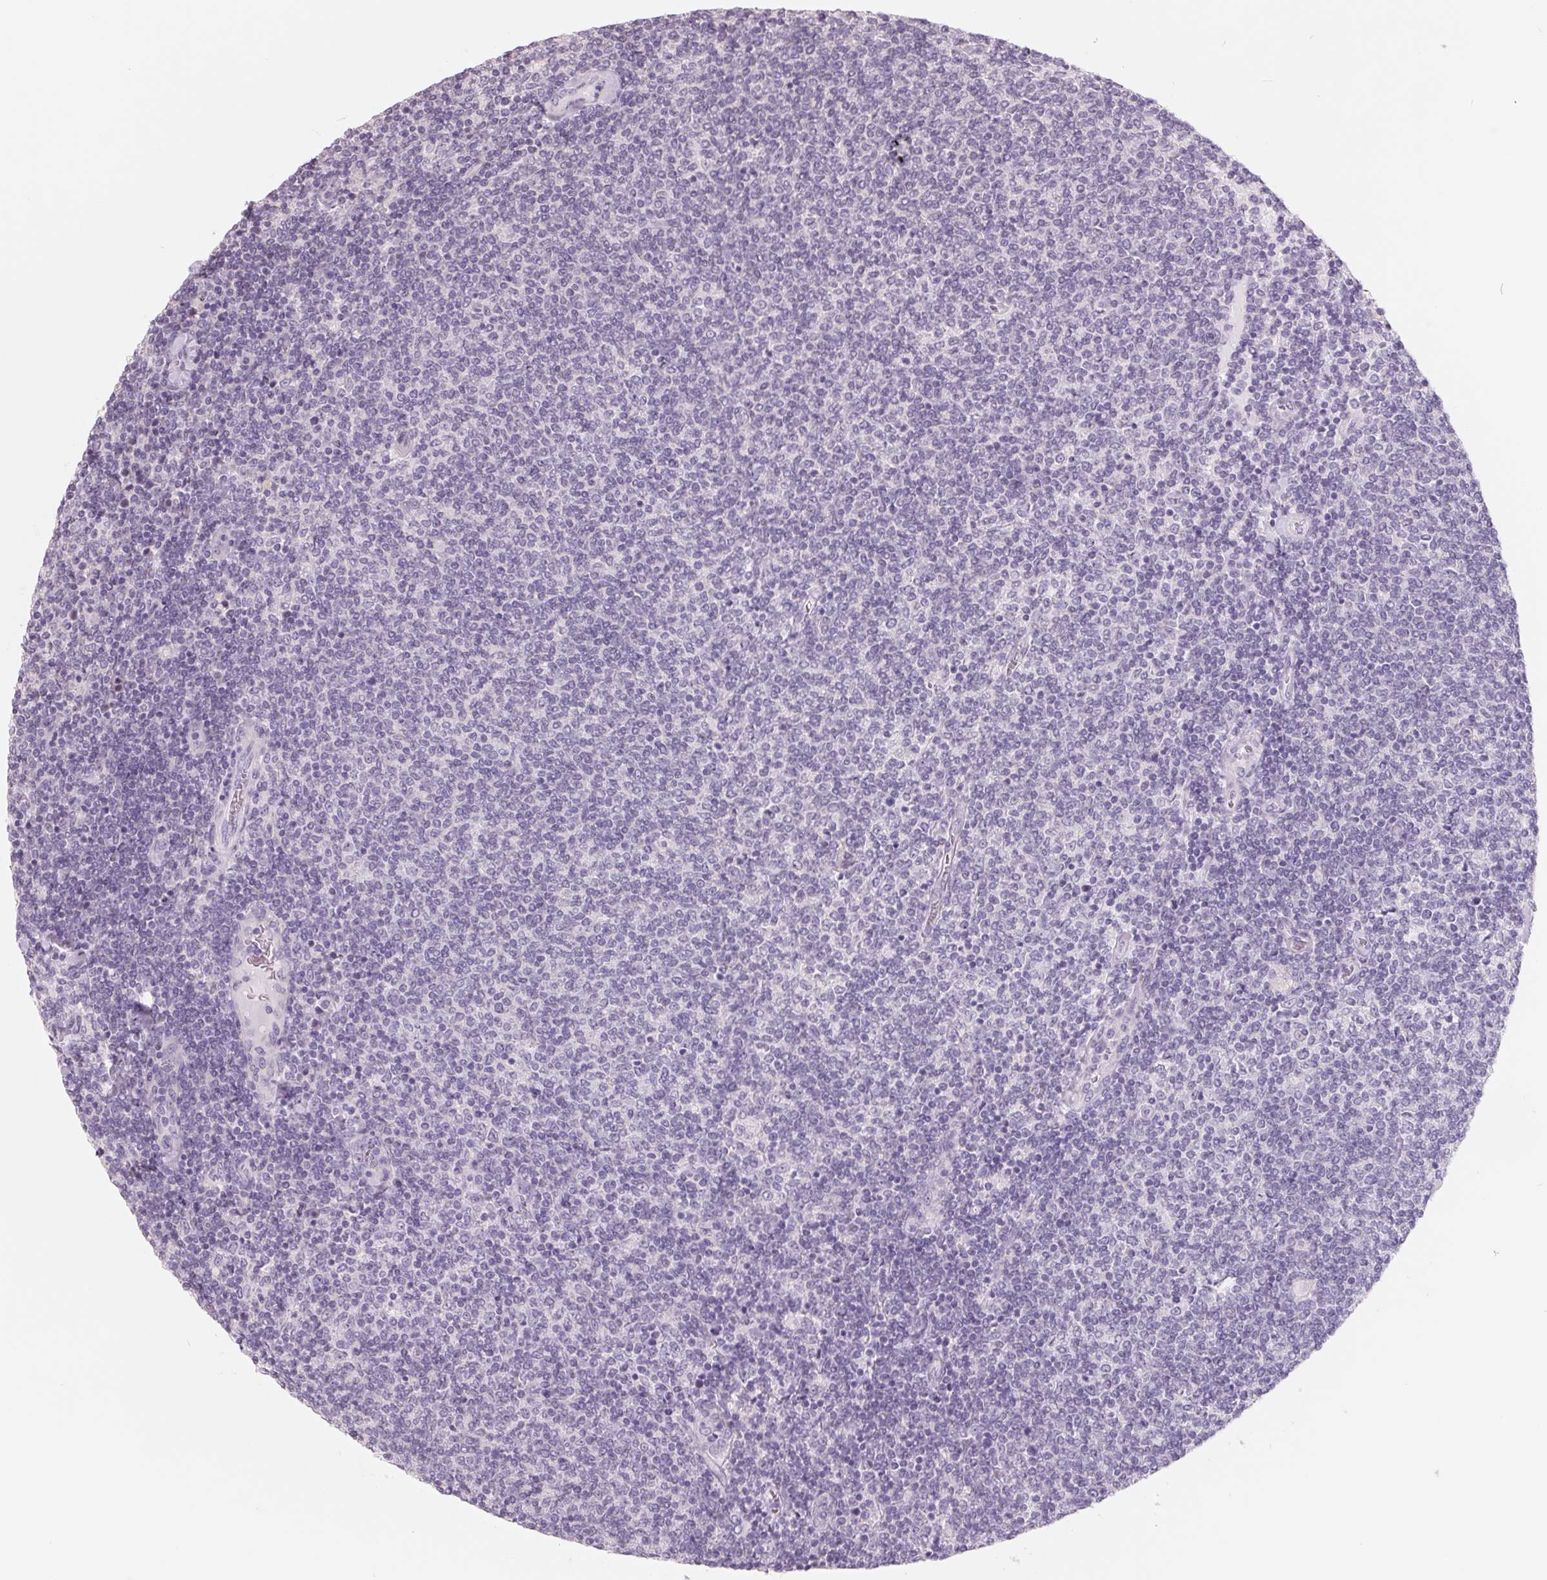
{"staining": {"intensity": "negative", "quantity": "none", "location": "none"}, "tissue": "lymphoma", "cell_type": "Tumor cells", "image_type": "cancer", "snomed": [{"axis": "morphology", "description": "Malignant lymphoma, non-Hodgkin's type, Low grade"}, {"axis": "topography", "description": "Lymph node"}], "caption": "DAB (3,3'-diaminobenzidine) immunohistochemical staining of human lymphoma shows no significant expression in tumor cells. (DAB immunohistochemistry (IHC) visualized using brightfield microscopy, high magnification).", "gene": "FTCD", "patient": {"sex": "male", "age": 52}}